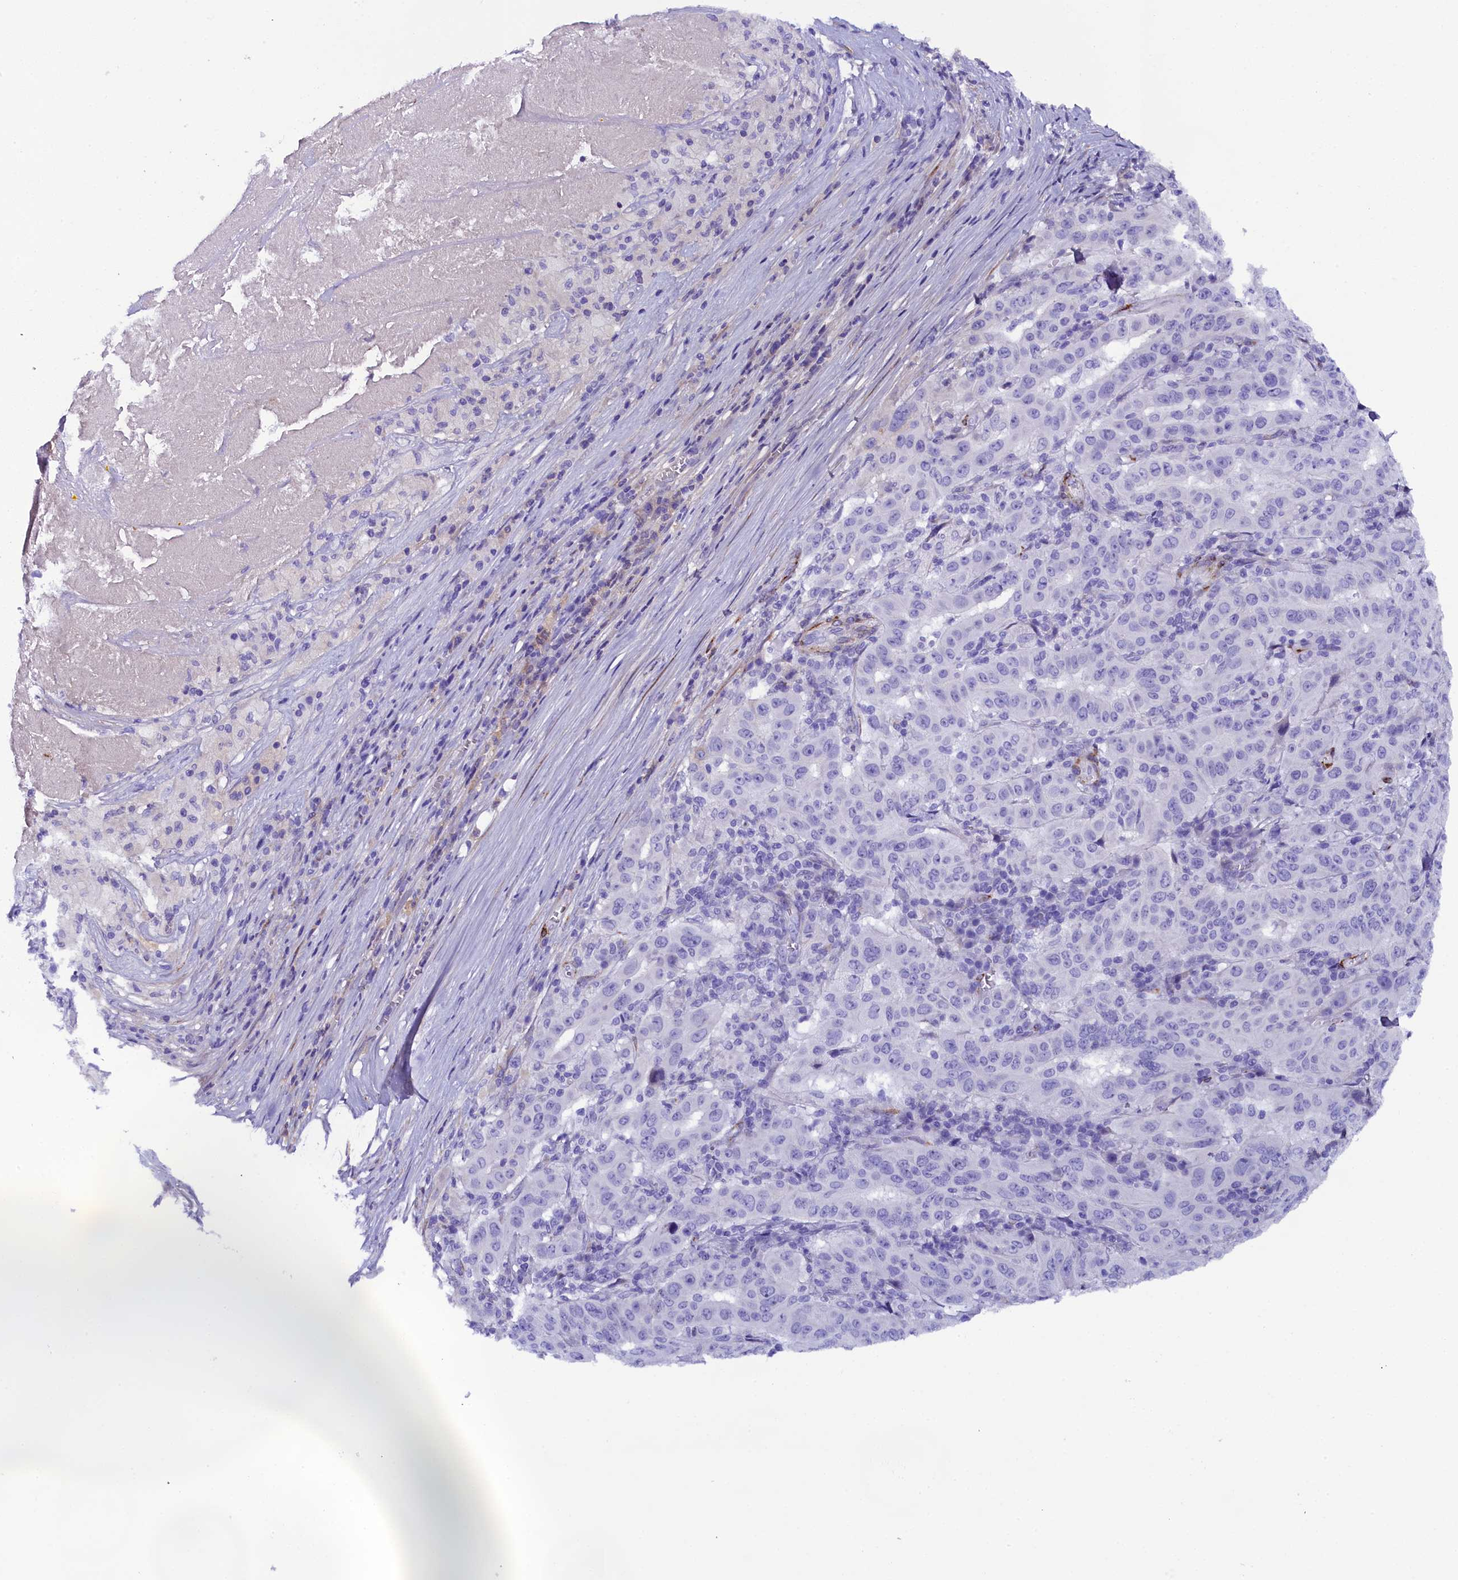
{"staining": {"intensity": "negative", "quantity": "none", "location": "none"}, "tissue": "pancreatic cancer", "cell_type": "Tumor cells", "image_type": "cancer", "snomed": [{"axis": "morphology", "description": "Adenocarcinoma, NOS"}, {"axis": "topography", "description": "Pancreas"}], "caption": "Tumor cells are negative for brown protein staining in adenocarcinoma (pancreatic). (Stains: DAB (3,3'-diaminobenzidine) immunohistochemistry with hematoxylin counter stain, Microscopy: brightfield microscopy at high magnification).", "gene": "SOD3", "patient": {"sex": "male", "age": 63}}